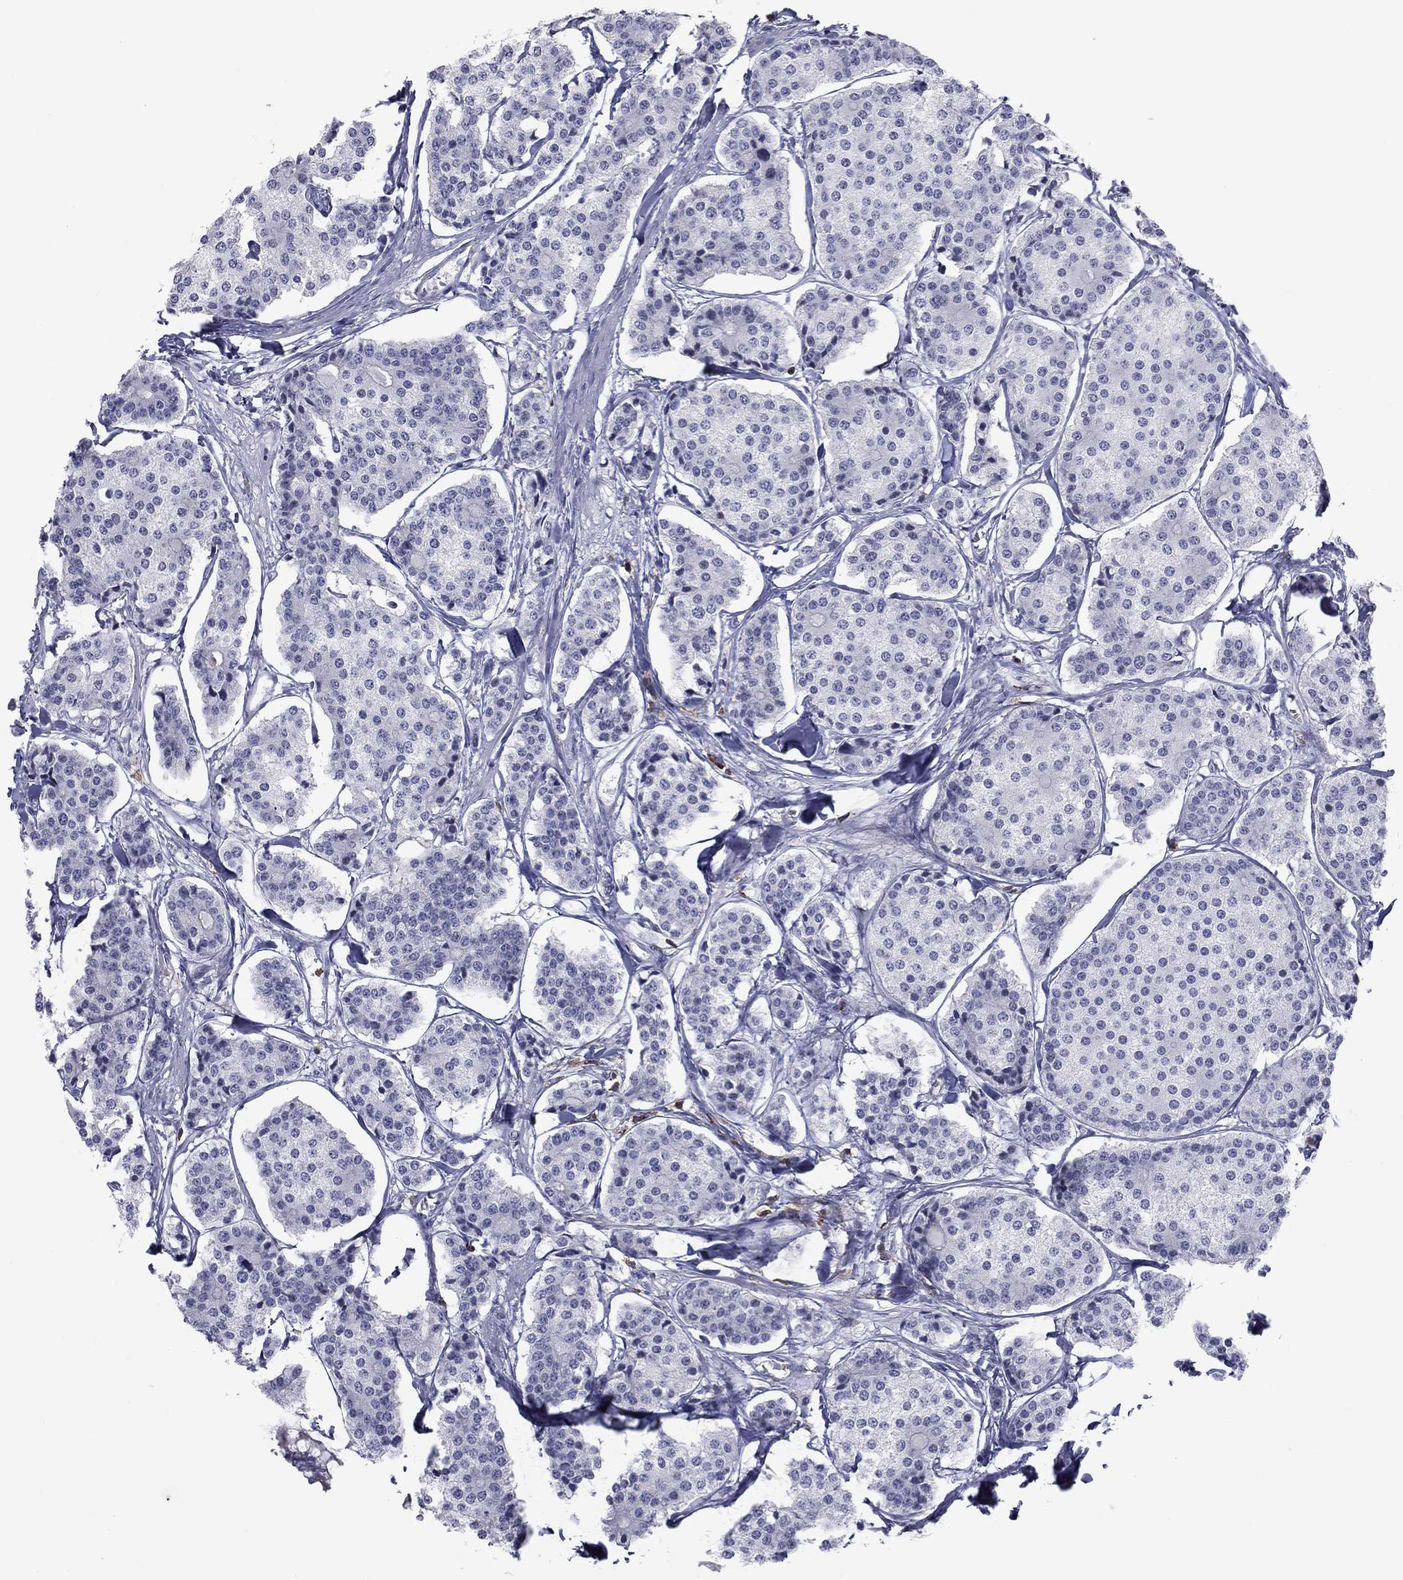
{"staining": {"intensity": "negative", "quantity": "none", "location": "none"}, "tissue": "carcinoid", "cell_type": "Tumor cells", "image_type": "cancer", "snomed": [{"axis": "morphology", "description": "Carcinoid, malignant, NOS"}, {"axis": "topography", "description": "Small intestine"}], "caption": "High power microscopy micrograph of an immunohistochemistry (IHC) image of carcinoid, revealing no significant positivity in tumor cells. (Brightfield microscopy of DAB immunohistochemistry at high magnification).", "gene": "ARHGAP27", "patient": {"sex": "female", "age": 65}}